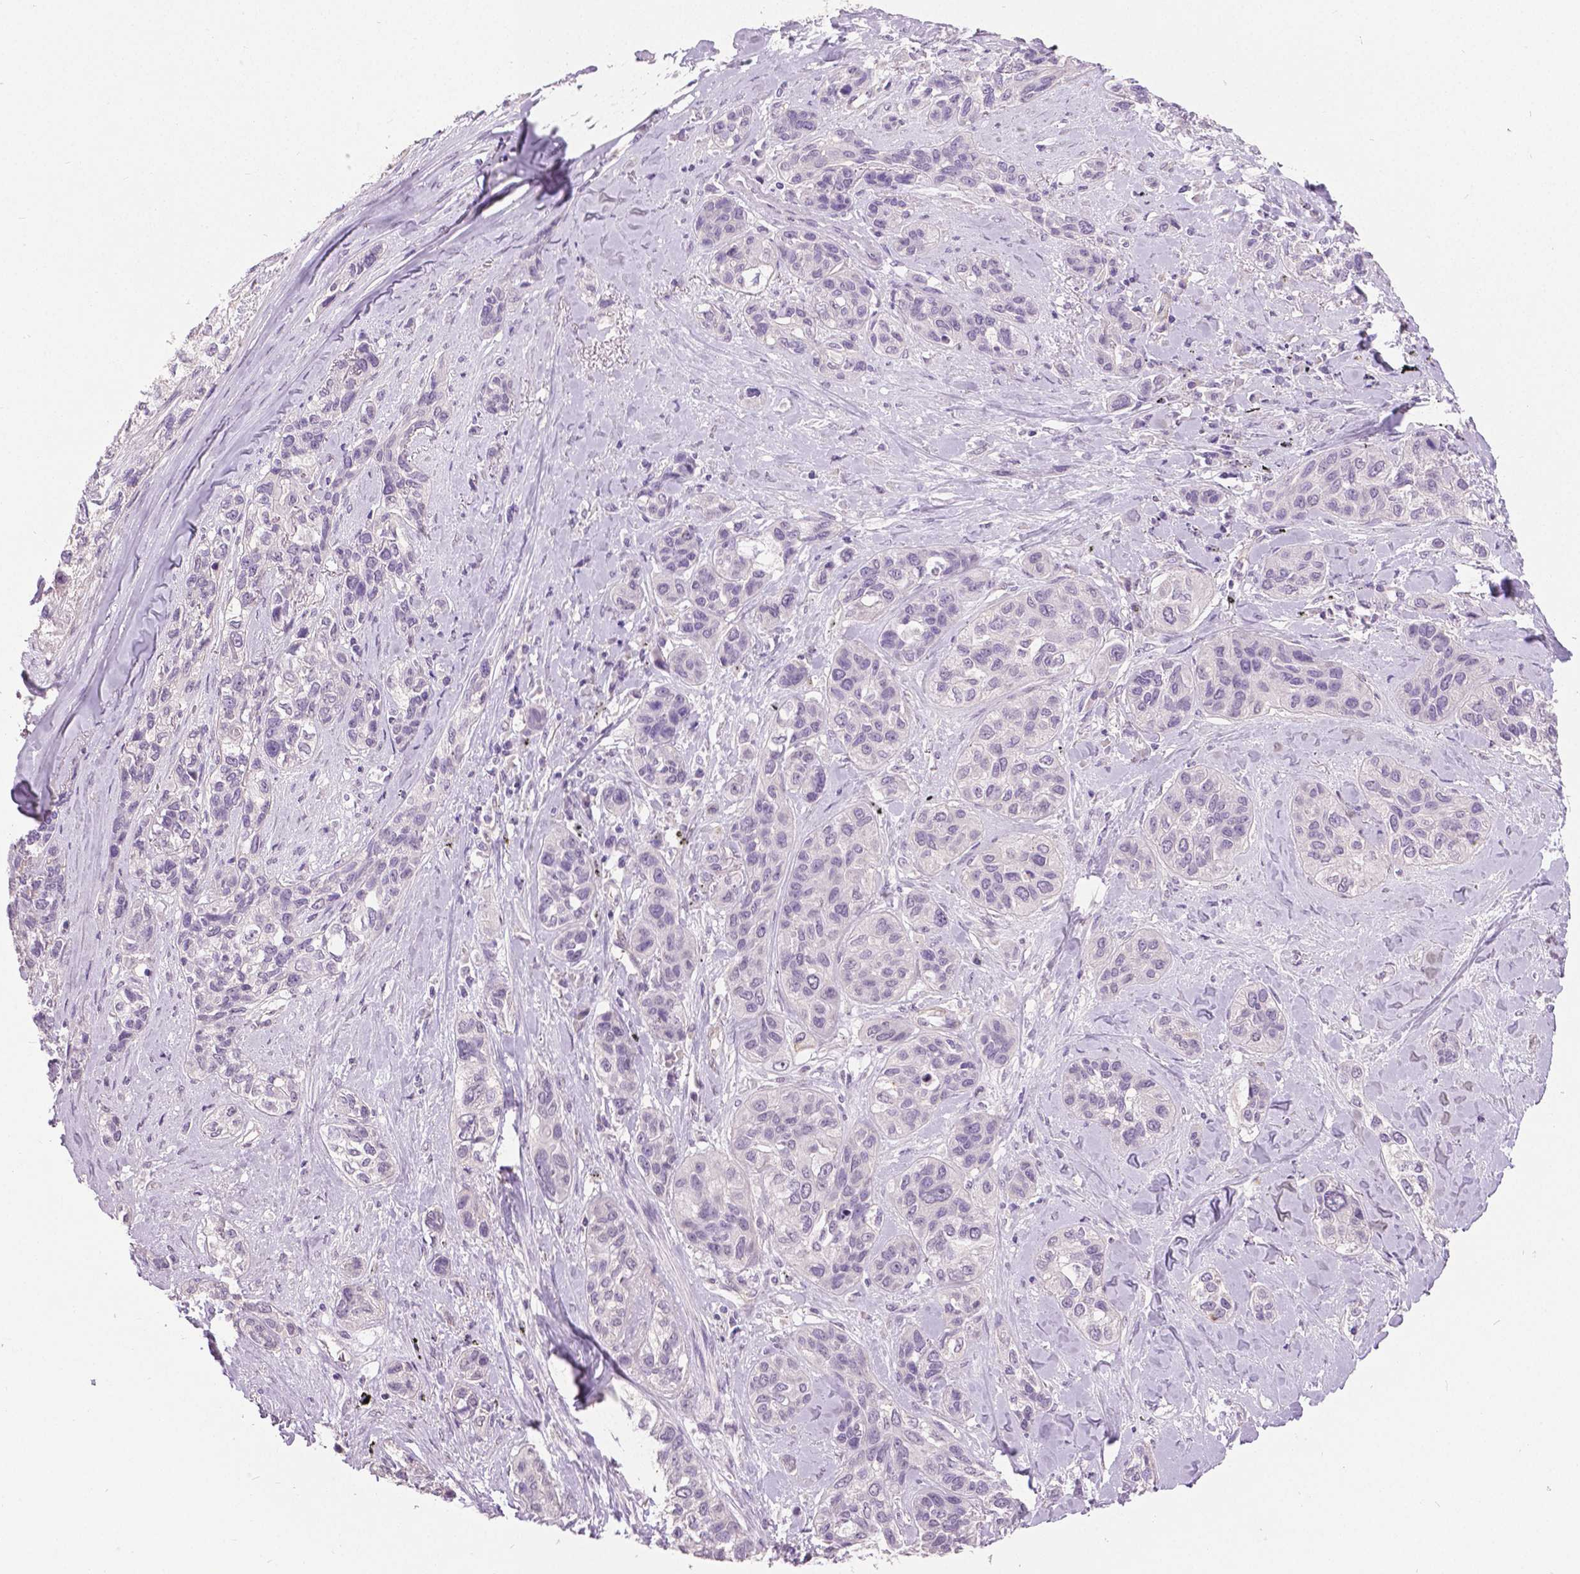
{"staining": {"intensity": "negative", "quantity": "none", "location": "none"}, "tissue": "lung cancer", "cell_type": "Tumor cells", "image_type": "cancer", "snomed": [{"axis": "morphology", "description": "Squamous cell carcinoma, NOS"}, {"axis": "topography", "description": "Lung"}], "caption": "The IHC photomicrograph has no significant staining in tumor cells of lung cancer (squamous cell carcinoma) tissue. (Stains: DAB (3,3'-diaminobenzidine) immunohistochemistry (IHC) with hematoxylin counter stain, Microscopy: brightfield microscopy at high magnification).", "gene": "FOXA1", "patient": {"sex": "female", "age": 70}}